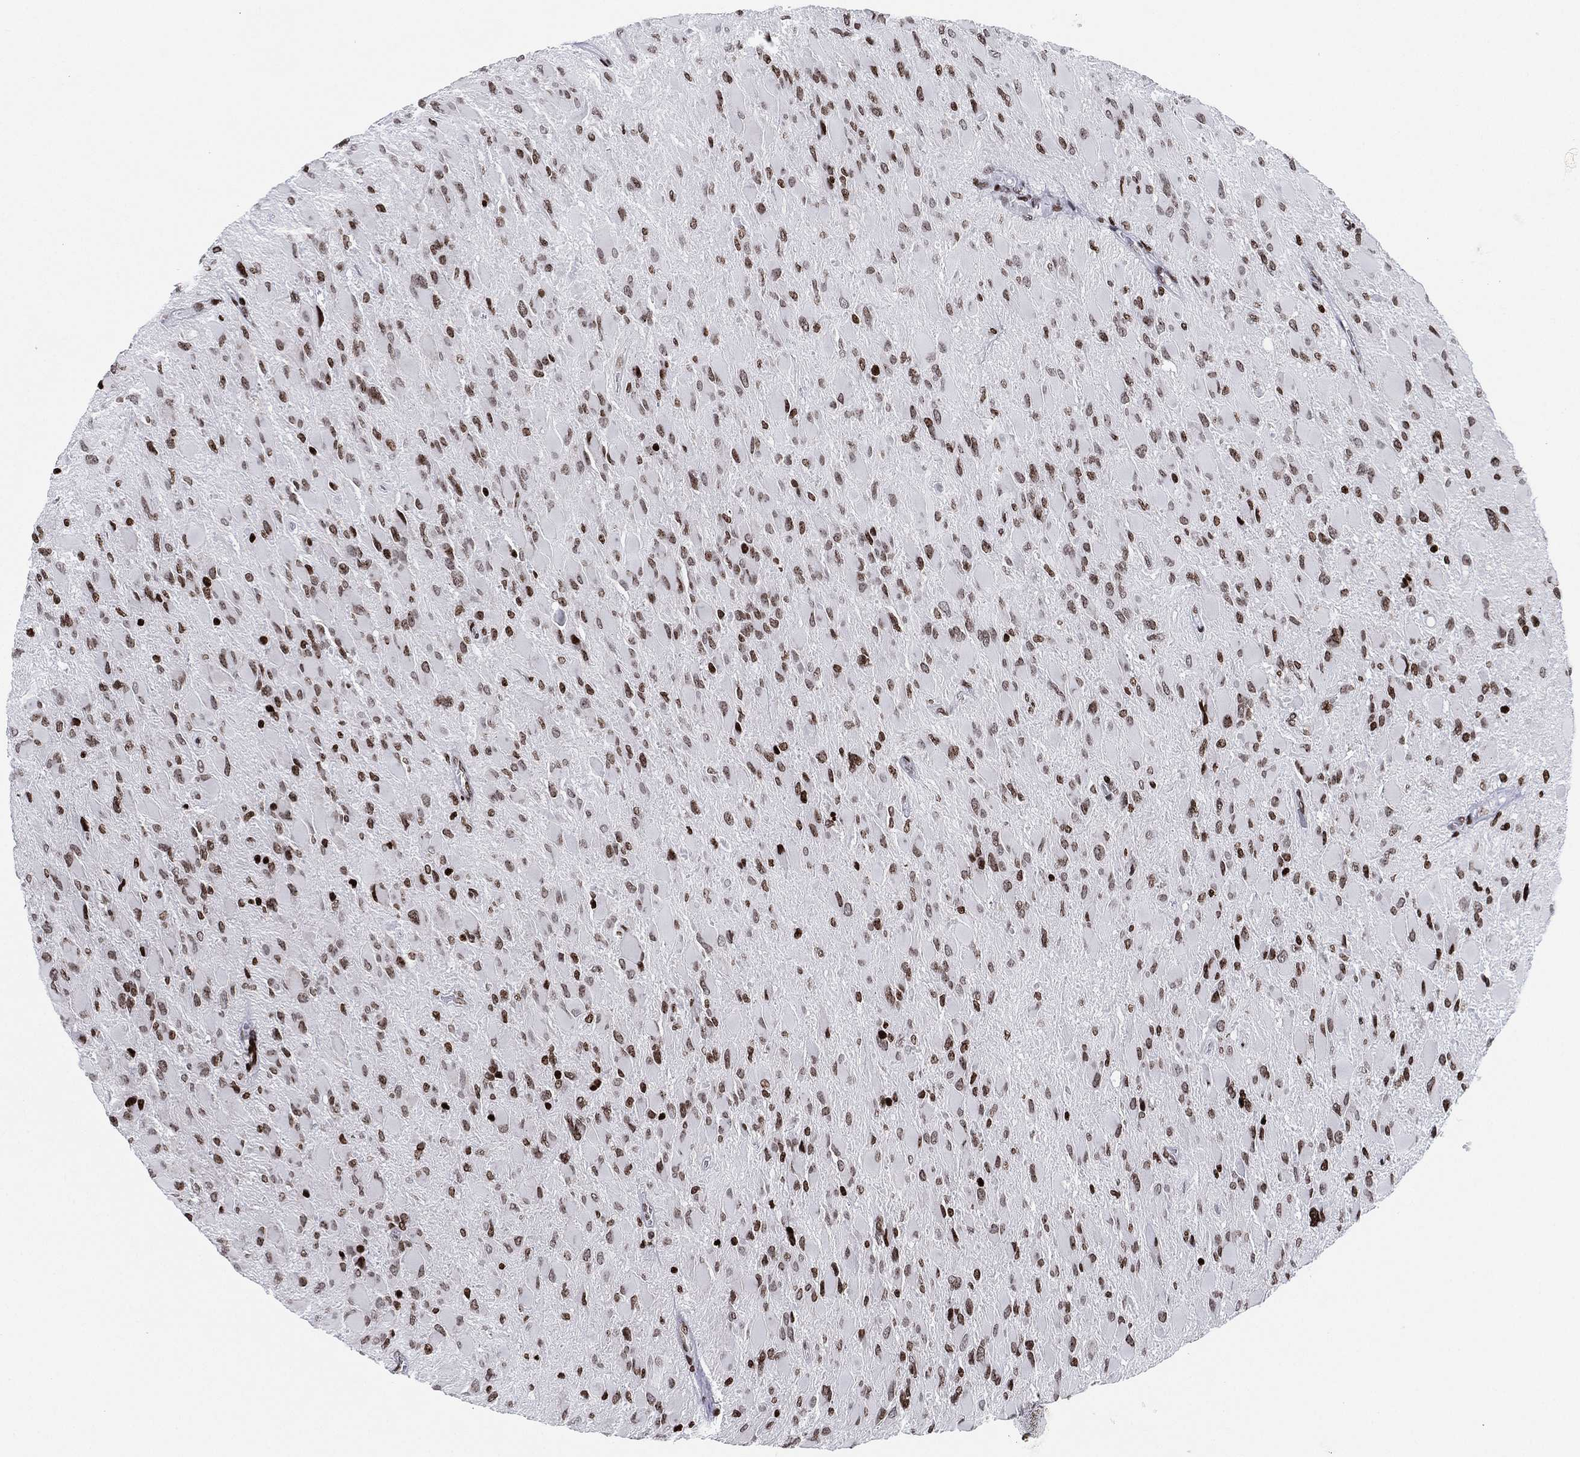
{"staining": {"intensity": "strong", "quantity": "25%-75%", "location": "nuclear"}, "tissue": "glioma", "cell_type": "Tumor cells", "image_type": "cancer", "snomed": [{"axis": "morphology", "description": "Glioma, malignant, High grade"}, {"axis": "topography", "description": "Cerebral cortex"}], "caption": "A high amount of strong nuclear expression is present in approximately 25%-75% of tumor cells in glioma tissue.", "gene": "MFSD14A", "patient": {"sex": "female", "age": 36}}